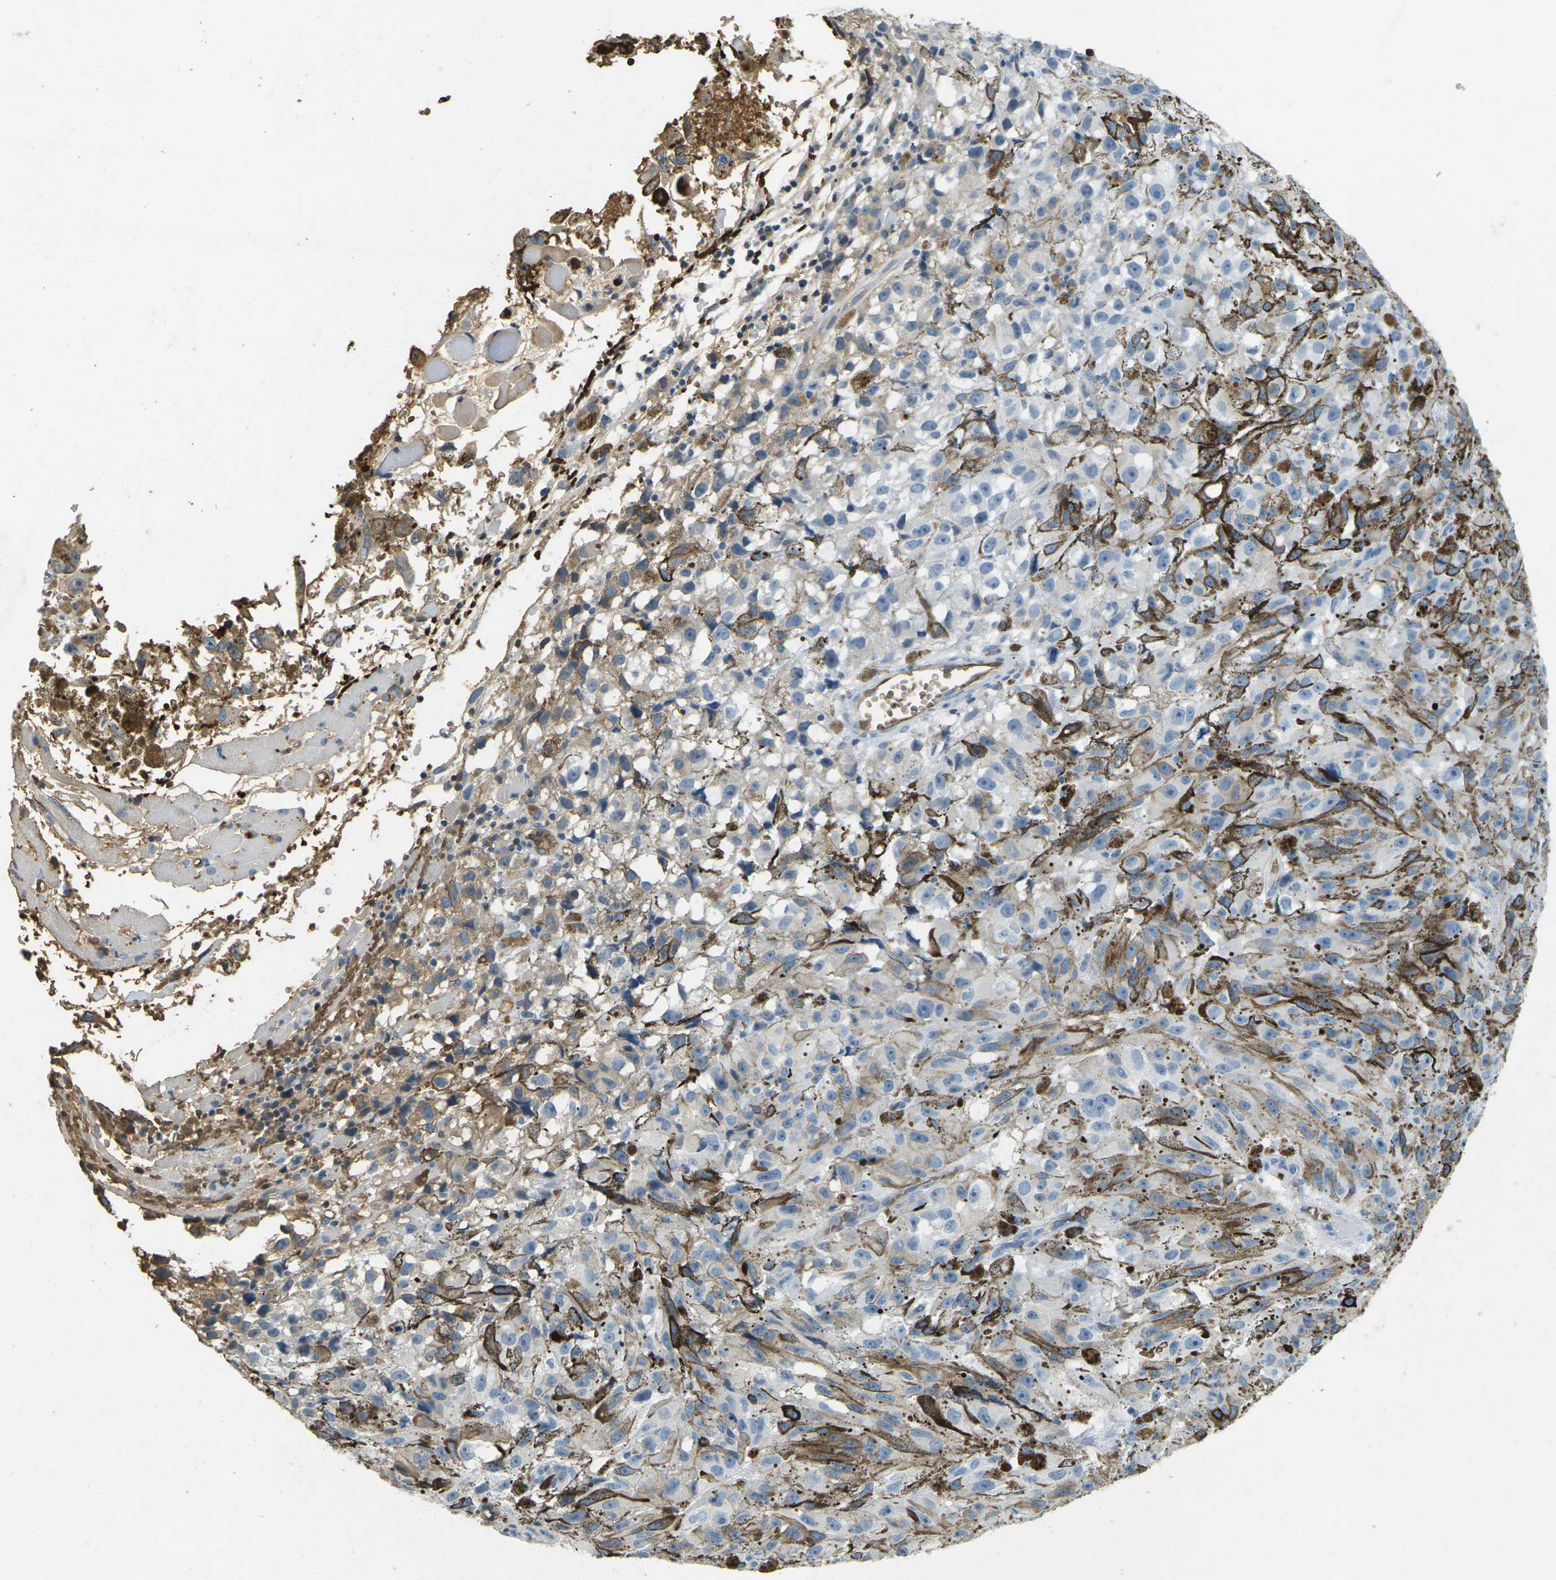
{"staining": {"intensity": "weak", "quantity": "25%-75%", "location": "cytoplasmic/membranous"}, "tissue": "melanoma", "cell_type": "Tumor cells", "image_type": "cancer", "snomed": [{"axis": "morphology", "description": "Malignant melanoma, NOS"}, {"axis": "topography", "description": "Skin"}], "caption": "Immunohistochemical staining of melanoma exhibits weak cytoplasmic/membranous protein staining in about 25%-75% of tumor cells.", "gene": "HBB", "patient": {"sex": "female", "age": 104}}